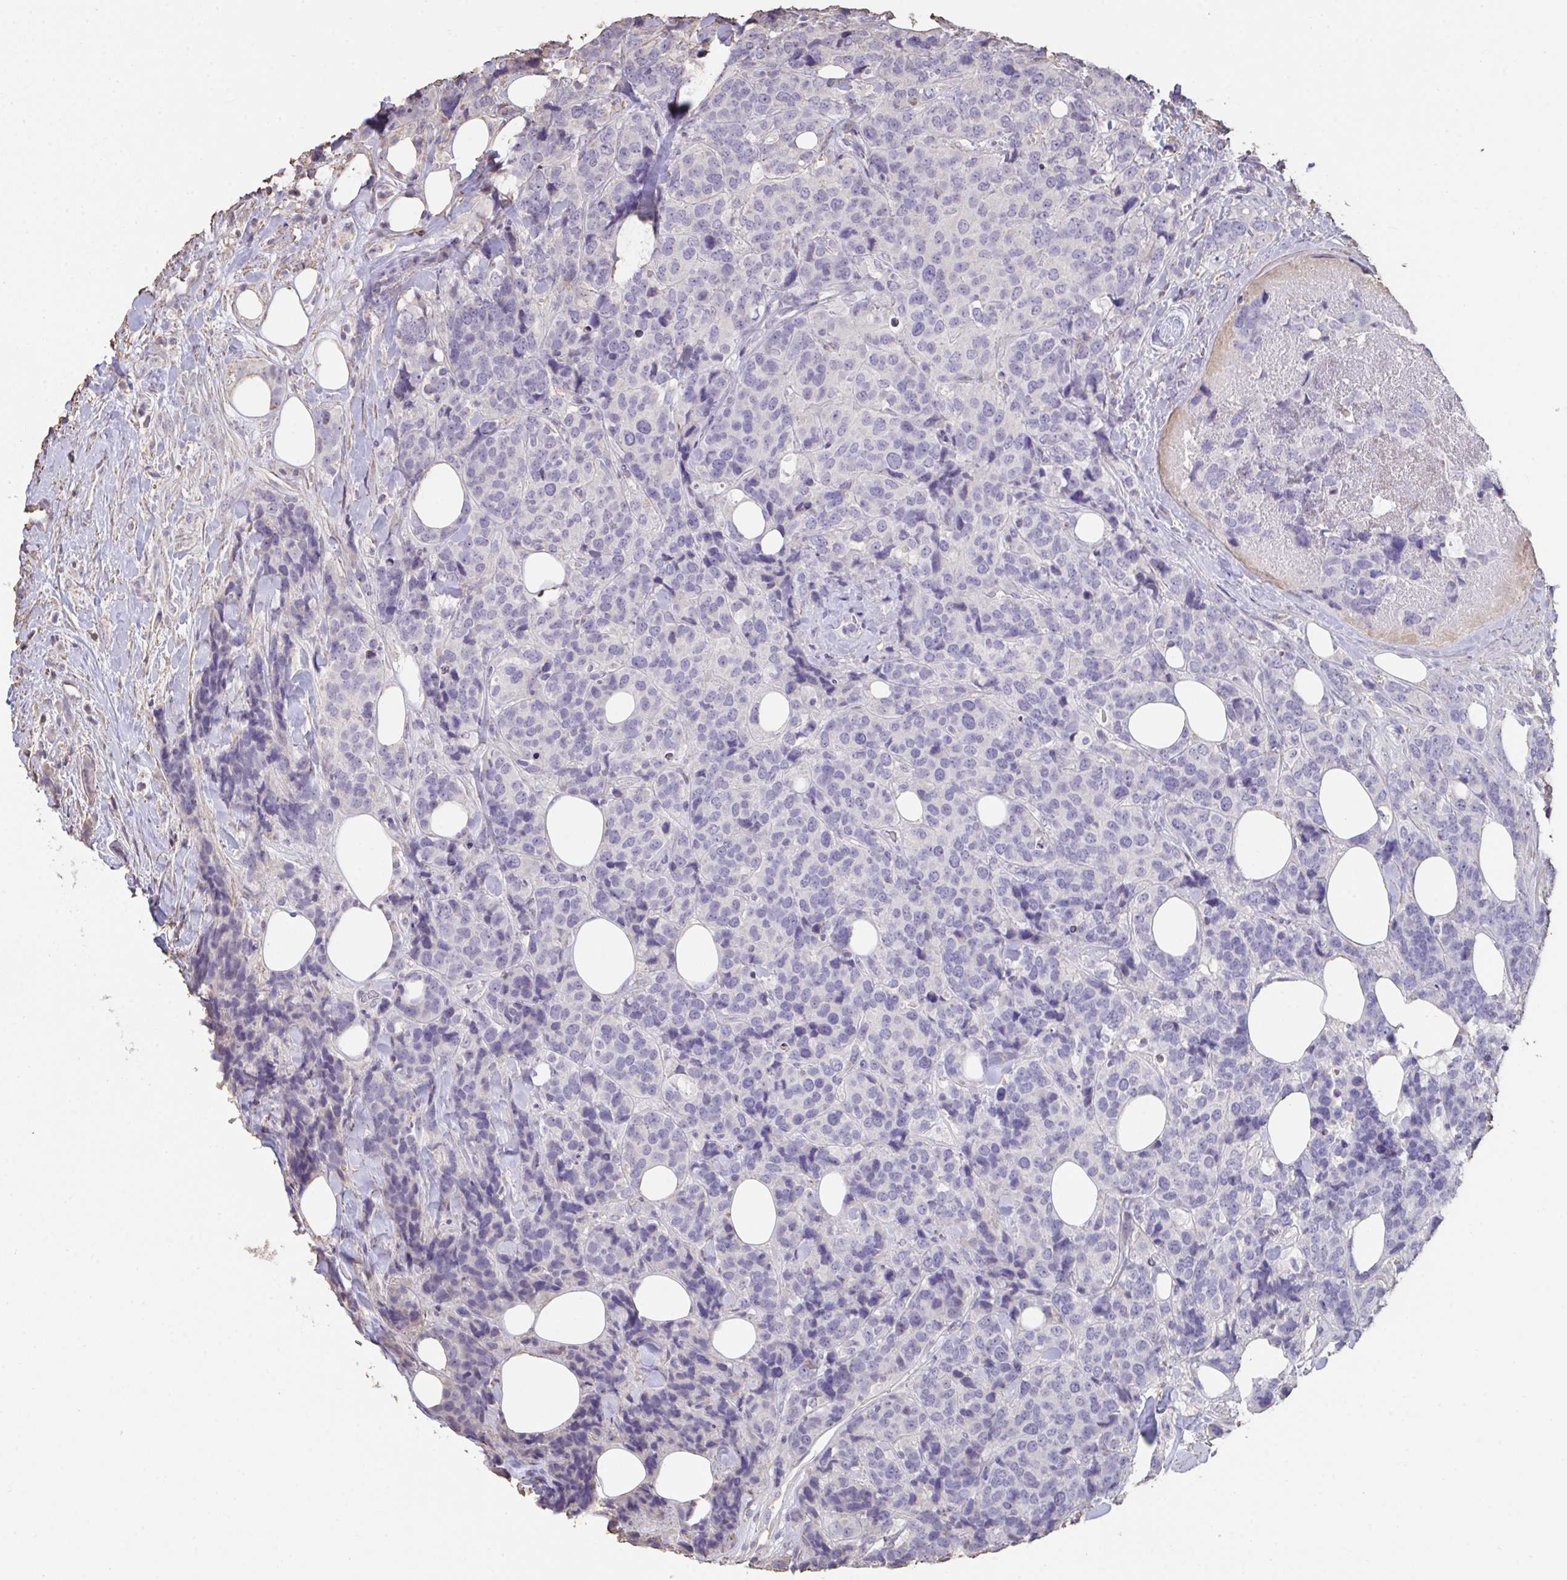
{"staining": {"intensity": "negative", "quantity": "none", "location": "none"}, "tissue": "breast cancer", "cell_type": "Tumor cells", "image_type": "cancer", "snomed": [{"axis": "morphology", "description": "Lobular carcinoma"}, {"axis": "topography", "description": "Breast"}], "caption": "IHC of breast cancer (lobular carcinoma) displays no positivity in tumor cells.", "gene": "IL23R", "patient": {"sex": "female", "age": 59}}